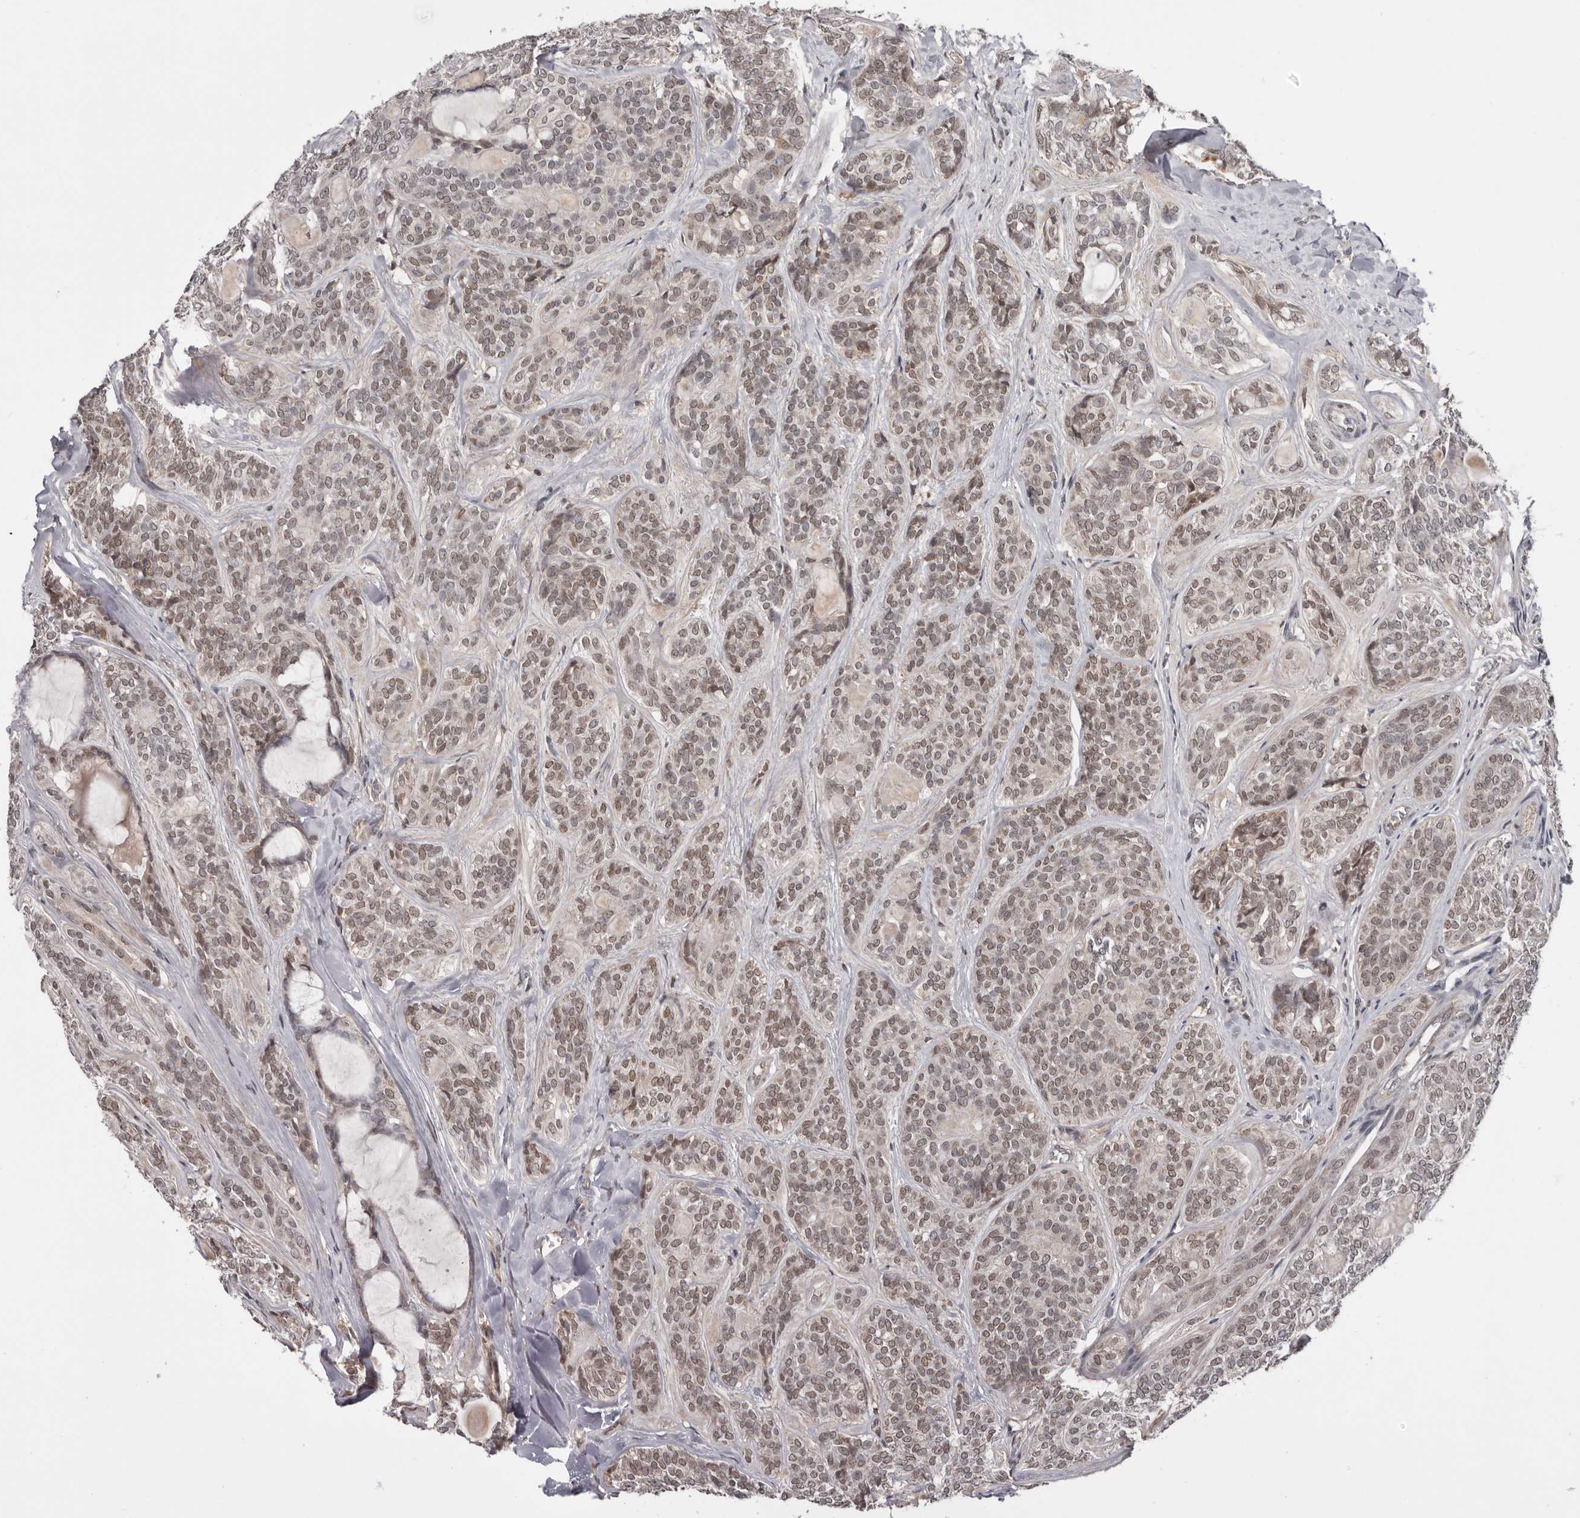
{"staining": {"intensity": "moderate", "quantity": ">75%", "location": "nuclear"}, "tissue": "head and neck cancer", "cell_type": "Tumor cells", "image_type": "cancer", "snomed": [{"axis": "morphology", "description": "Adenocarcinoma, NOS"}, {"axis": "topography", "description": "Head-Neck"}], "caption": "This photomicrograph reveals adenocarcinoma (head and neck) stained with IHC to label a protein in brown. The nuclear of tumor cells show moderate positivity for the protein. Nuclei are counter-stained blue.", "gene": "MOGAT2", "patient": {"sex": "male", "age": 66}}